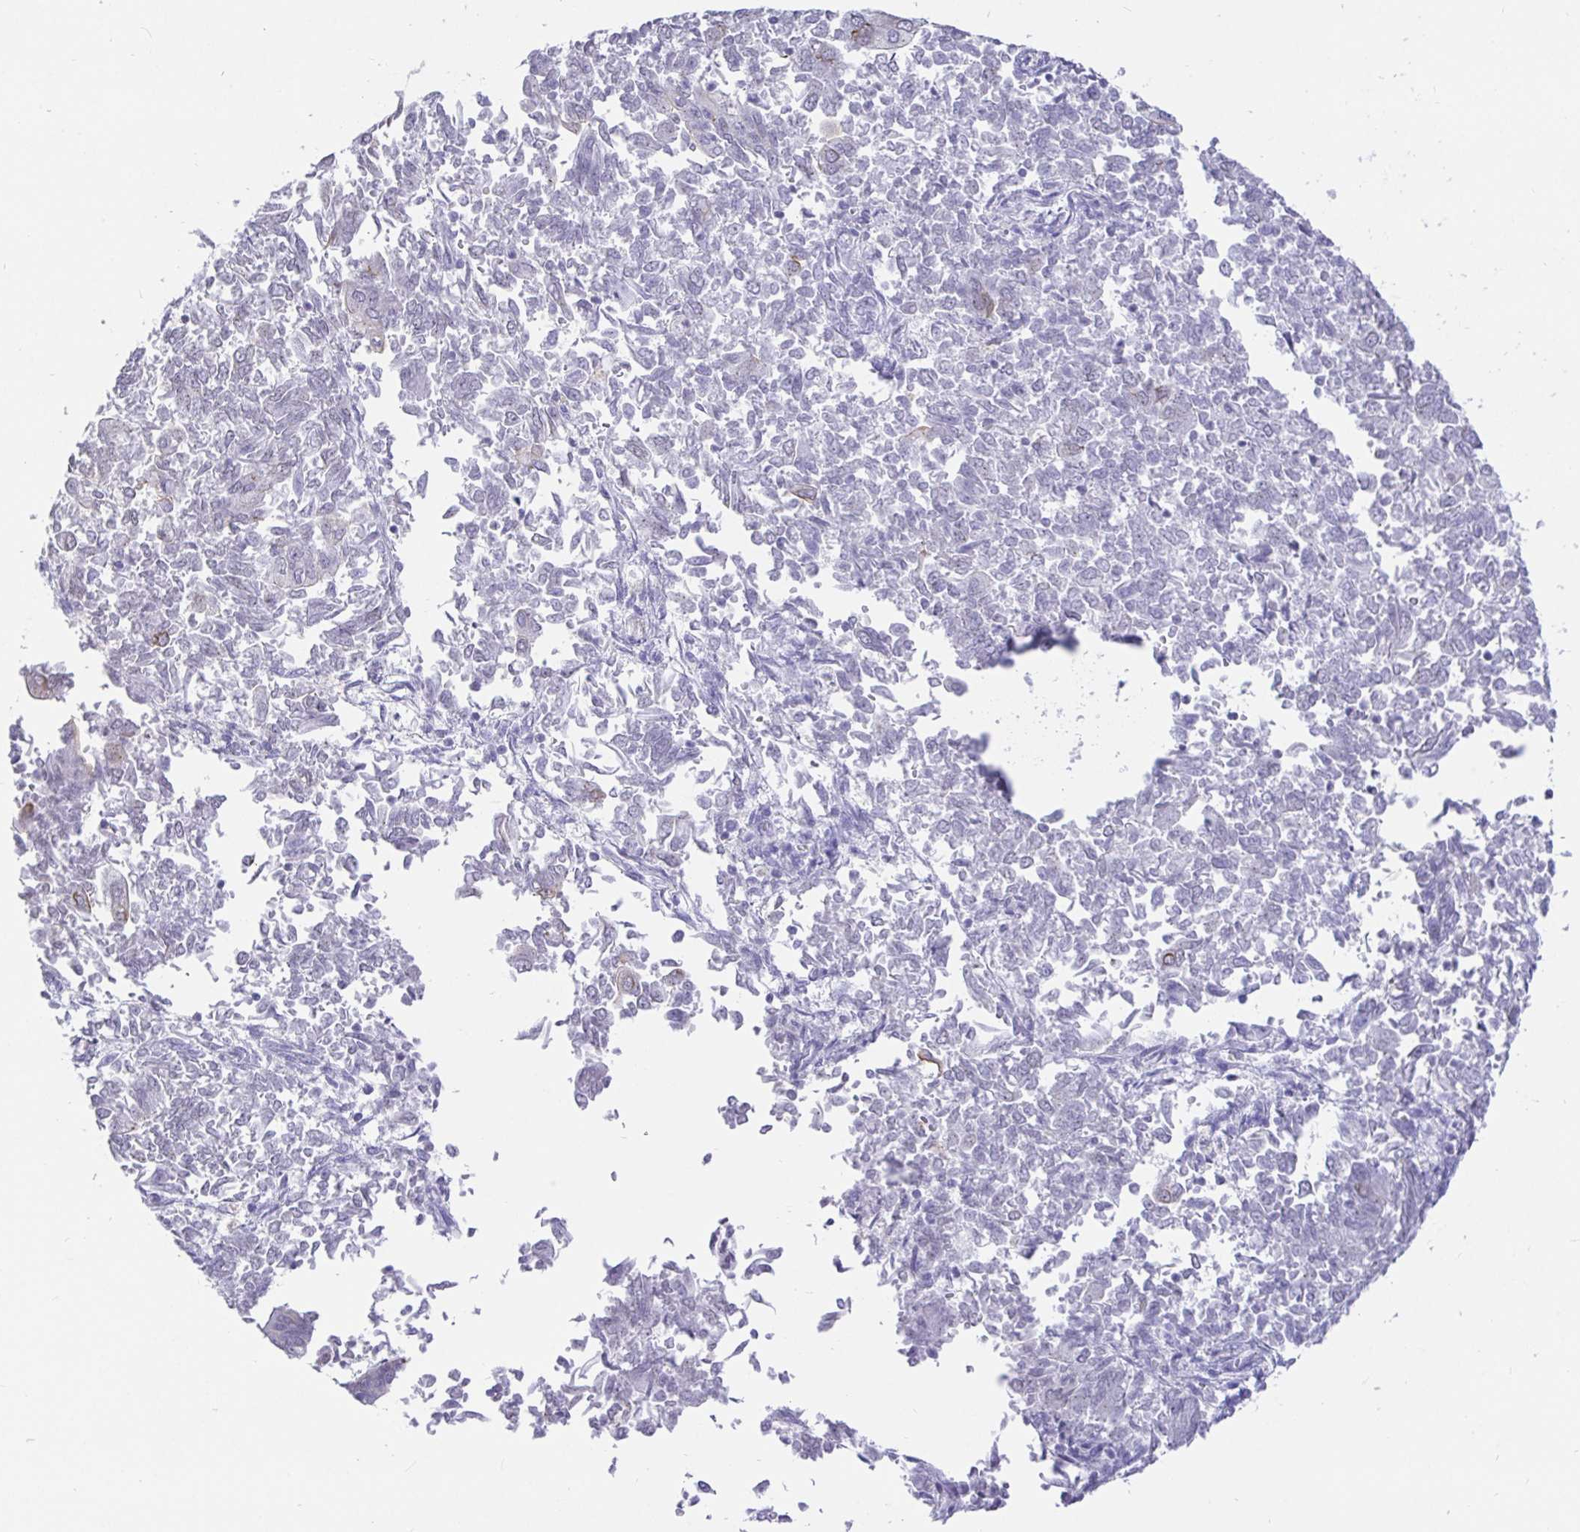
{"staining": {"intensity": "negative", "quantity": "none", "location": "none"}, "tissue": "endometrial cancer", "cell_type": "Tumor cells", "image_type": "cancer", "snomed": [{"axis": "morphology", "description": "Adenocarcinoma, NOS"}, {"axis": "topography", "description": "Endometrium"}], "caption": "Immunohistochemistry (IHC) of endometrial cancer (adenocarcinoma) shows no staining in tumor cells.", "gene": "EZHIP", "patient": {"sex": "female", "age": 65}}